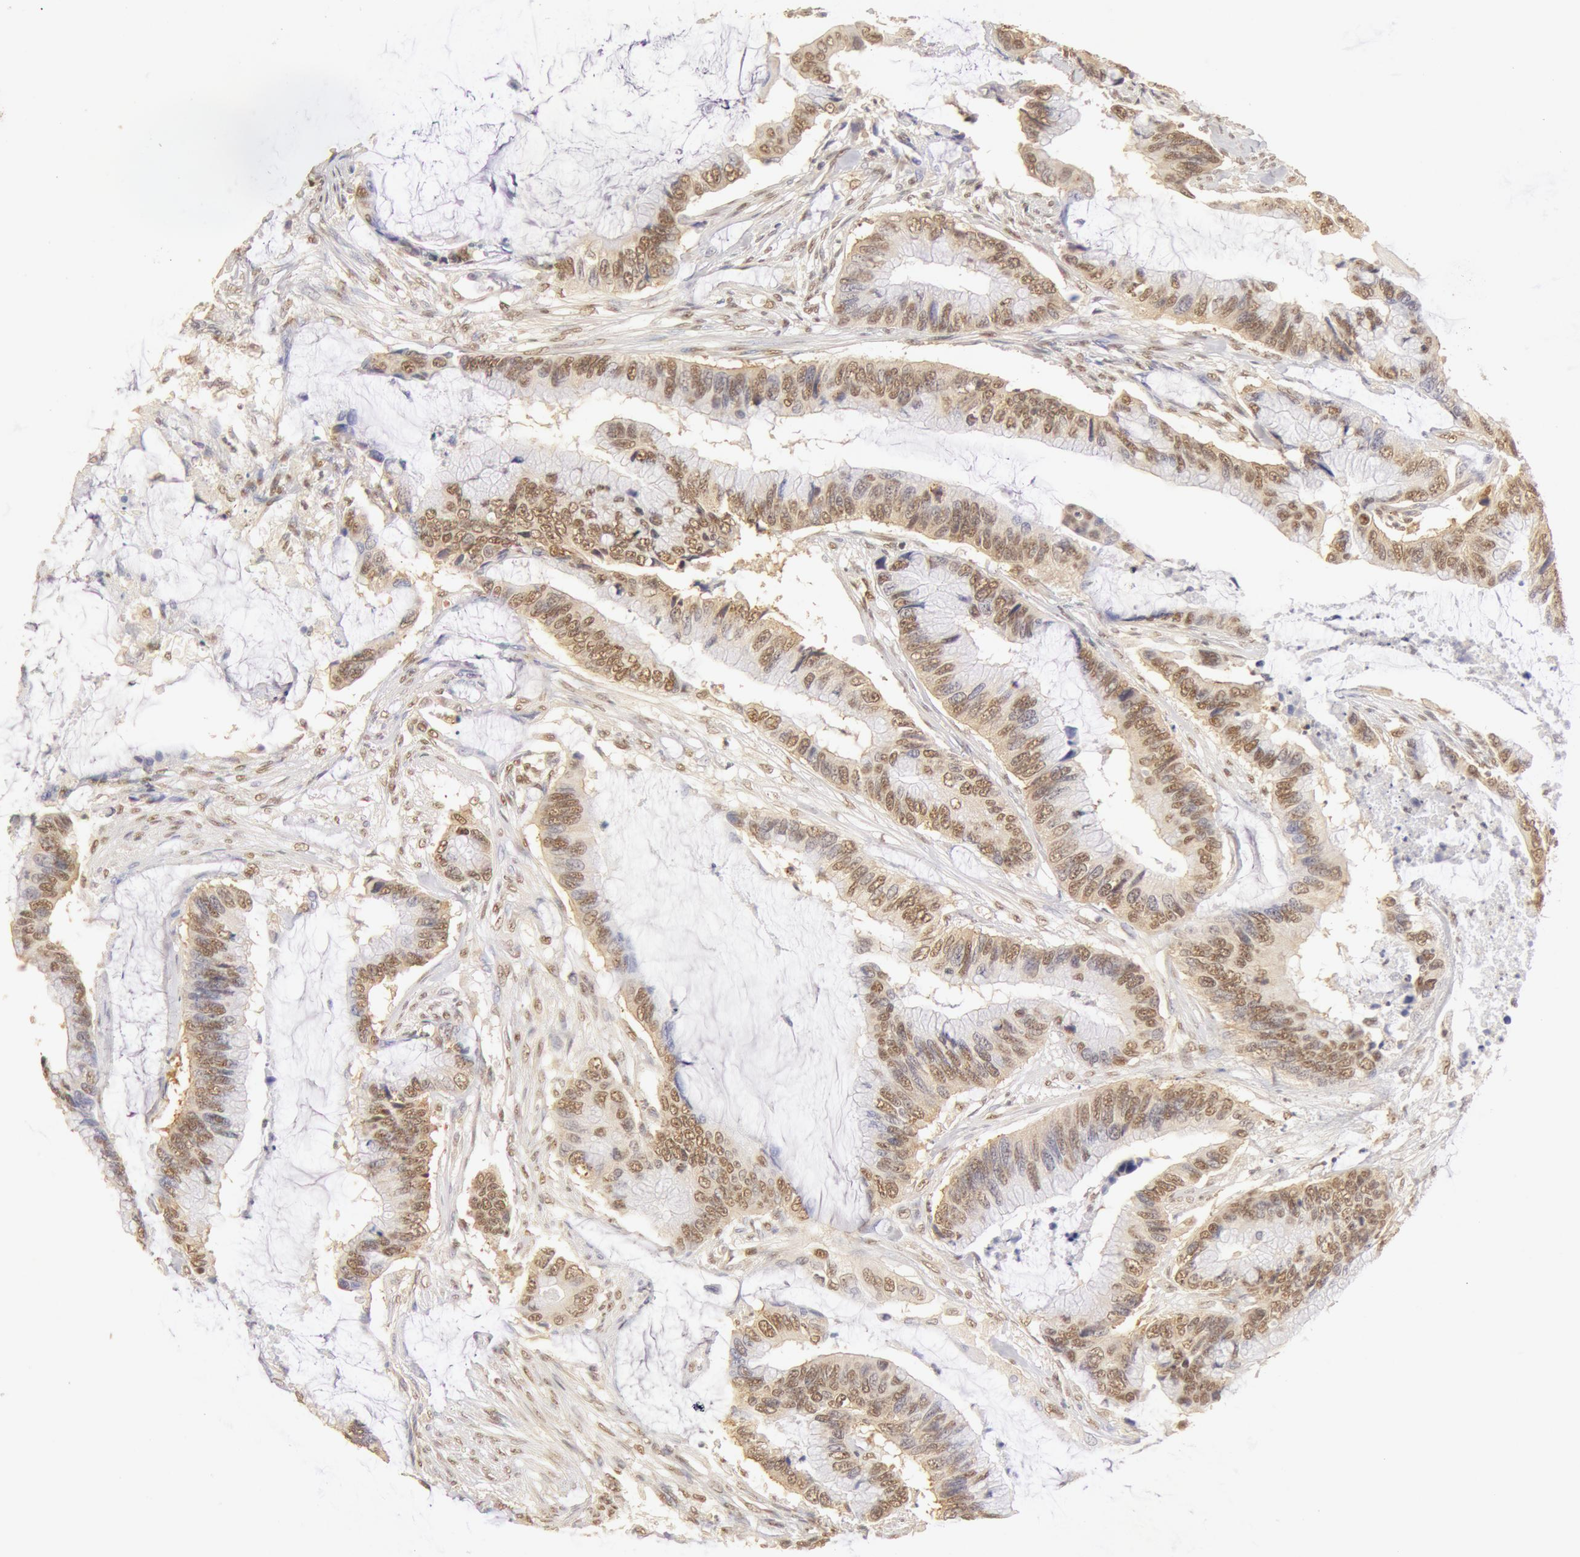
{"staining": {"intensity": "moderate", "quantity": ">75%", "location": "cytoplasmic/membranous,nuclear"}, "tissue": "colorectal cancer", "cell_type": "Tumor cells", "image_type": "cancer", "snomed": [{"axis": "morphology", "description": "Adenocarcinoma, NOS"}, {"axis": "topography", "description": "Rectum"}], "caption": "Moderate cytoplasmic/membranous and nuclear expression is present in about >75% of tumor cells in adenocarcinoma (colorectal). The protein of interest is stained brown, and the nuclei are stained in blue (DAB (3,3'-diaminobenzidine) IHC with brightfield microscopy, high magnification).", "gene": "SNRNP70", "patient": {"sex": "female", "age": 59}}